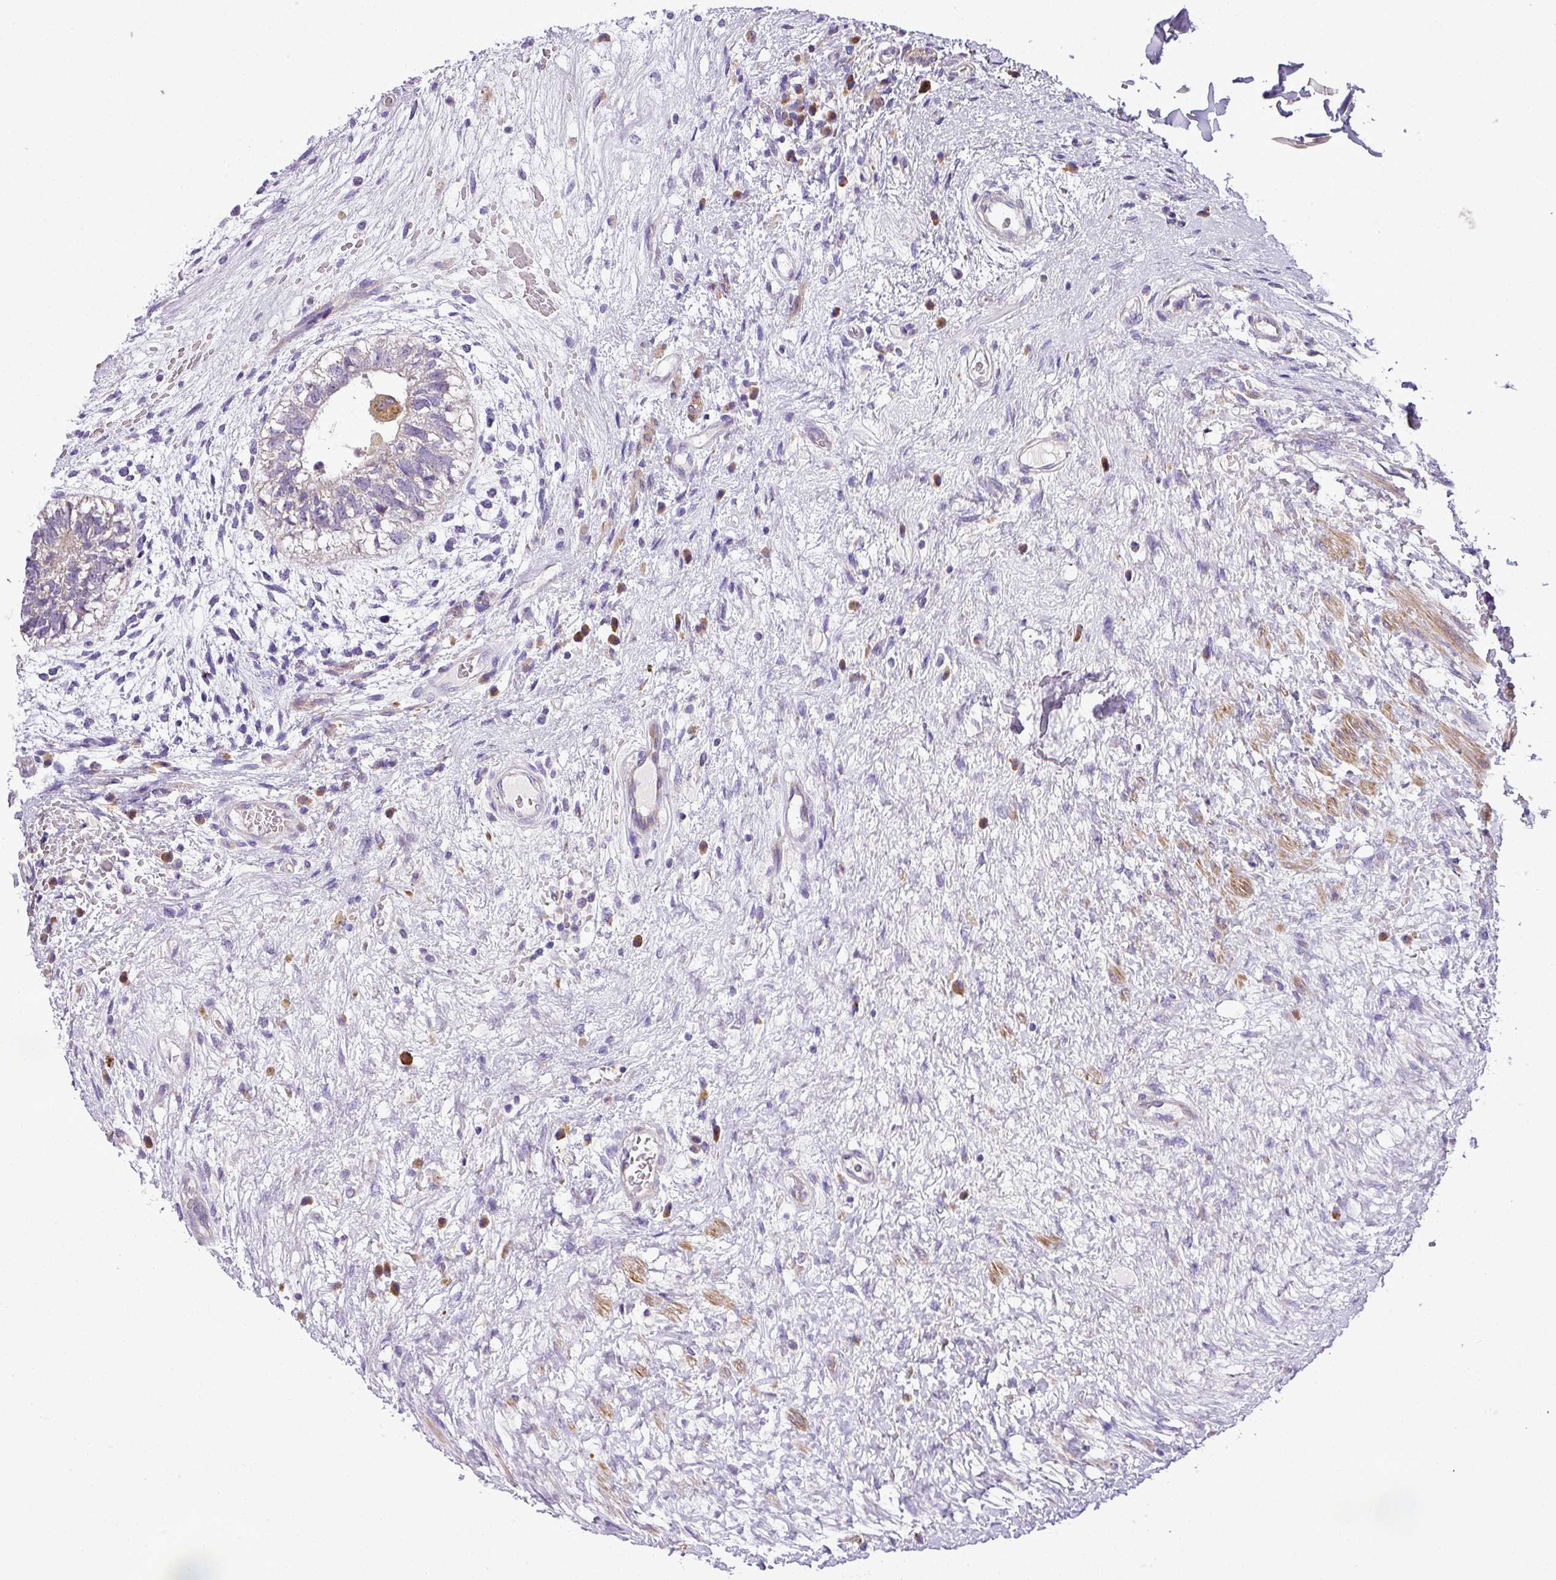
{"staining": {"intensity": "negative", "quantity": "none", "location": "none"}, "tissue": "testis cancer", "cell_type": "Tumor cells", "image_type": "cancer", "snomed": [{"axis": "morphology", "description": "Carcinoma, Embryonal, NOS"}, {"axis": "topography", "description": "Testis"}], "caption": "A histopathology image of human testis cancer (embryonal carcinoma) is negative for staining in tumor cells.", "gene": "MOCS3", "patient": {"sex": "male", "age": 26}}